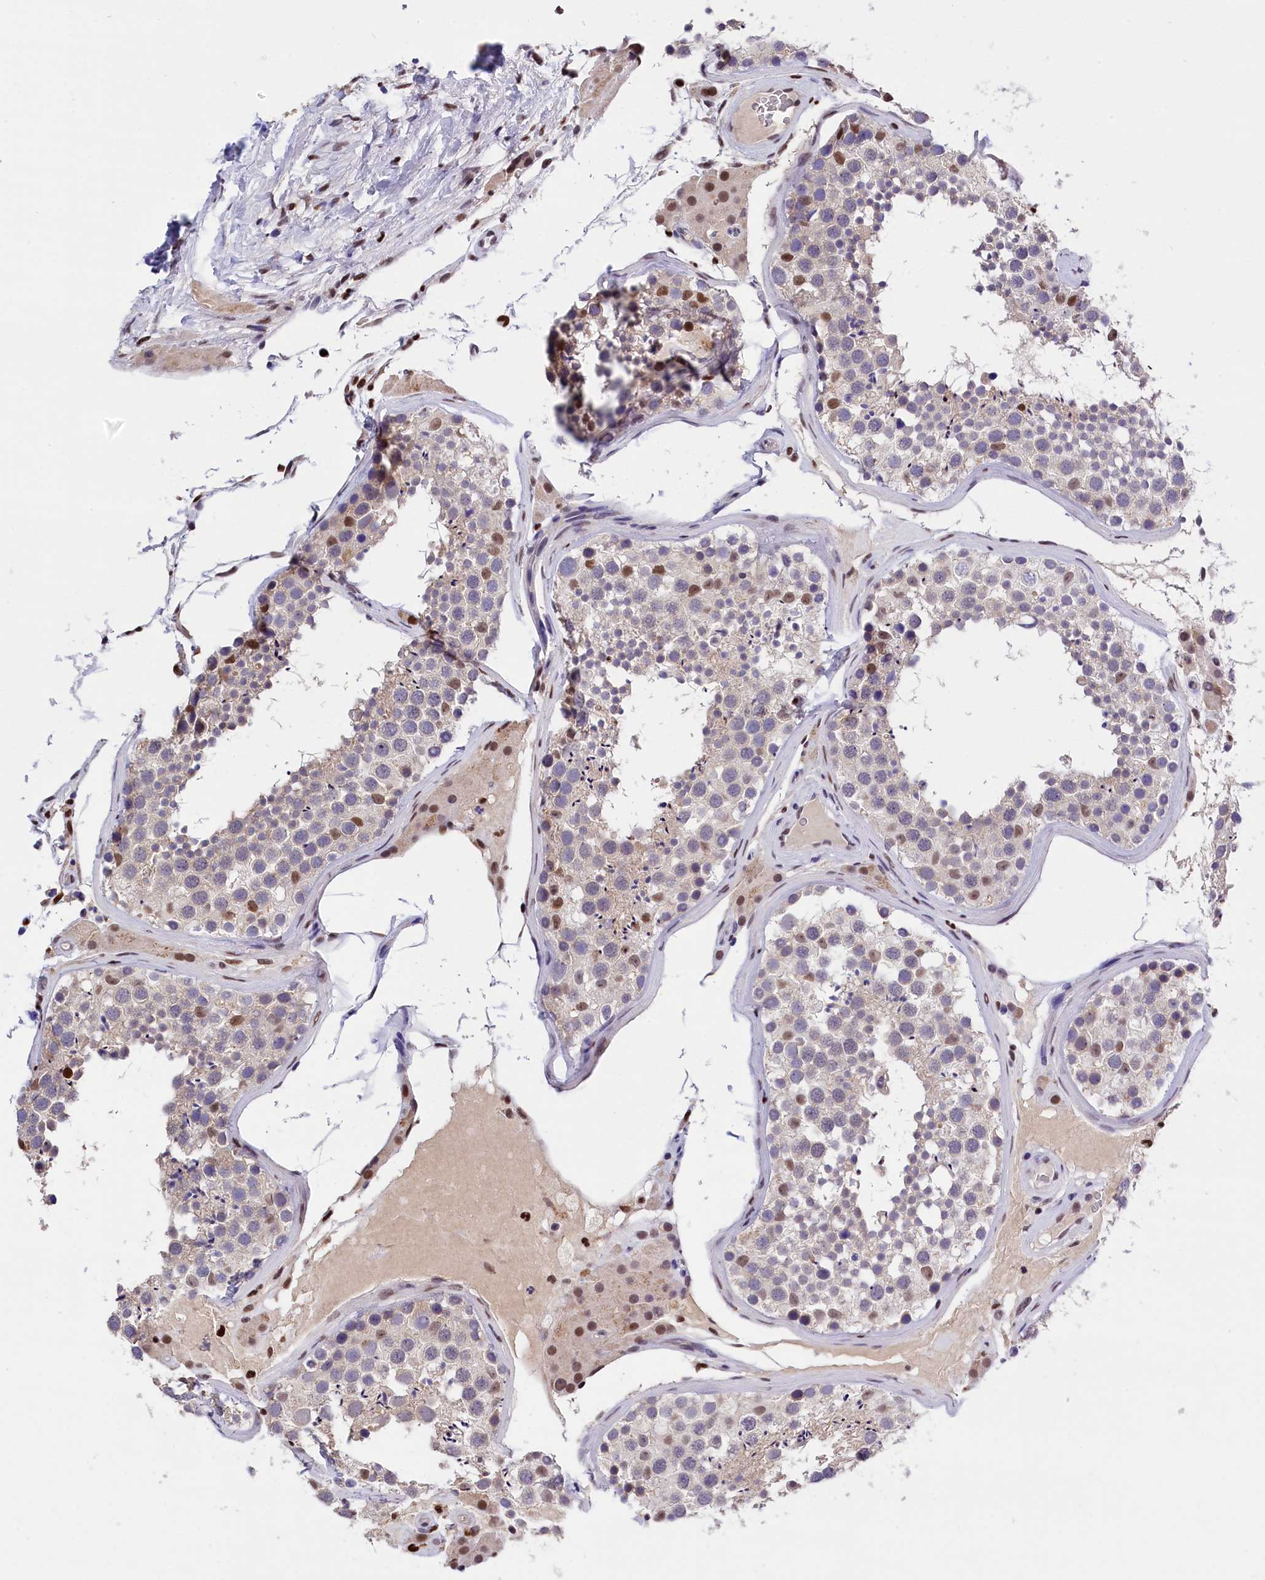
{"staining": {"intensity": "moderate", "quantity": "<25%", "location": "nuclear"}, "tissue": "testis", "cell_type": "Cells in seminiferous ducts", "image_type": "normal", "snomed": [{"axis": "morphology", "description": "Normal tissue, NOS"}, {"axis": "topography", "description": "Testis"}], "caption": "Immunohistochemical staining of benign human testis shows low levels of moderate nuclear expression in approximately <25% of cells in seminiferous ducts.", "gene": "BTBD9", "patient": {"sex": "male", "age": 46}}